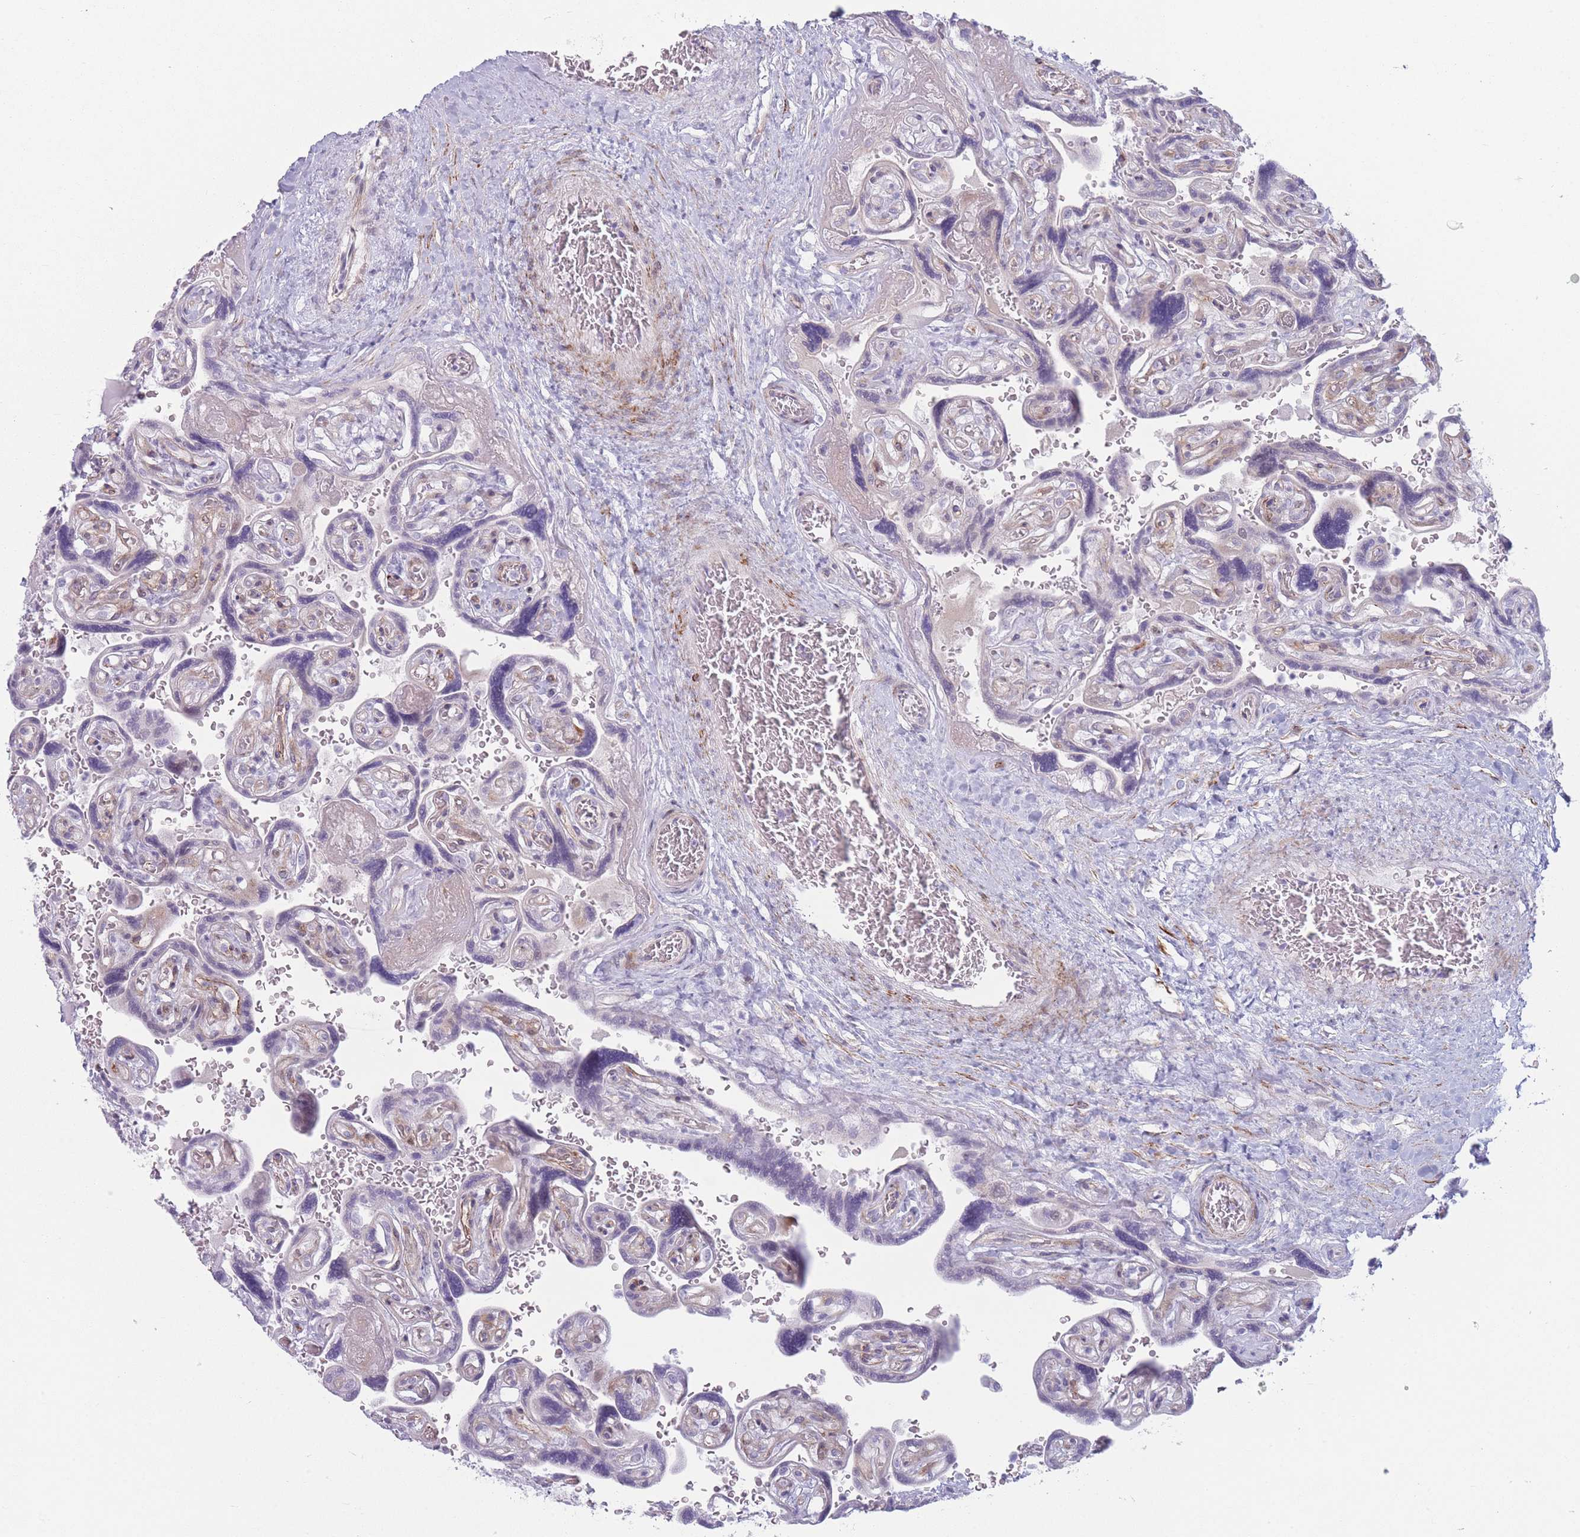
{"staining": {"intensity": "negative", "quantity": "none", "location": "none"}, "tissue": "placenta", "cell_type": "Trophoblastic cells", "image_type": "normal", "snomed": [{"axis": "morphology", "description": "Normal tissue, NOS"}, {"axis": "topography", "description": "Placenta"}], "caption": "Immunohistochemical staining of unremarkable placenta demonstrates no significant positivity in trophoblastic cells. Nuclei are stained in blue.", "gene": "IFNA10", "patient": {"sex": "female", "age": 32}}